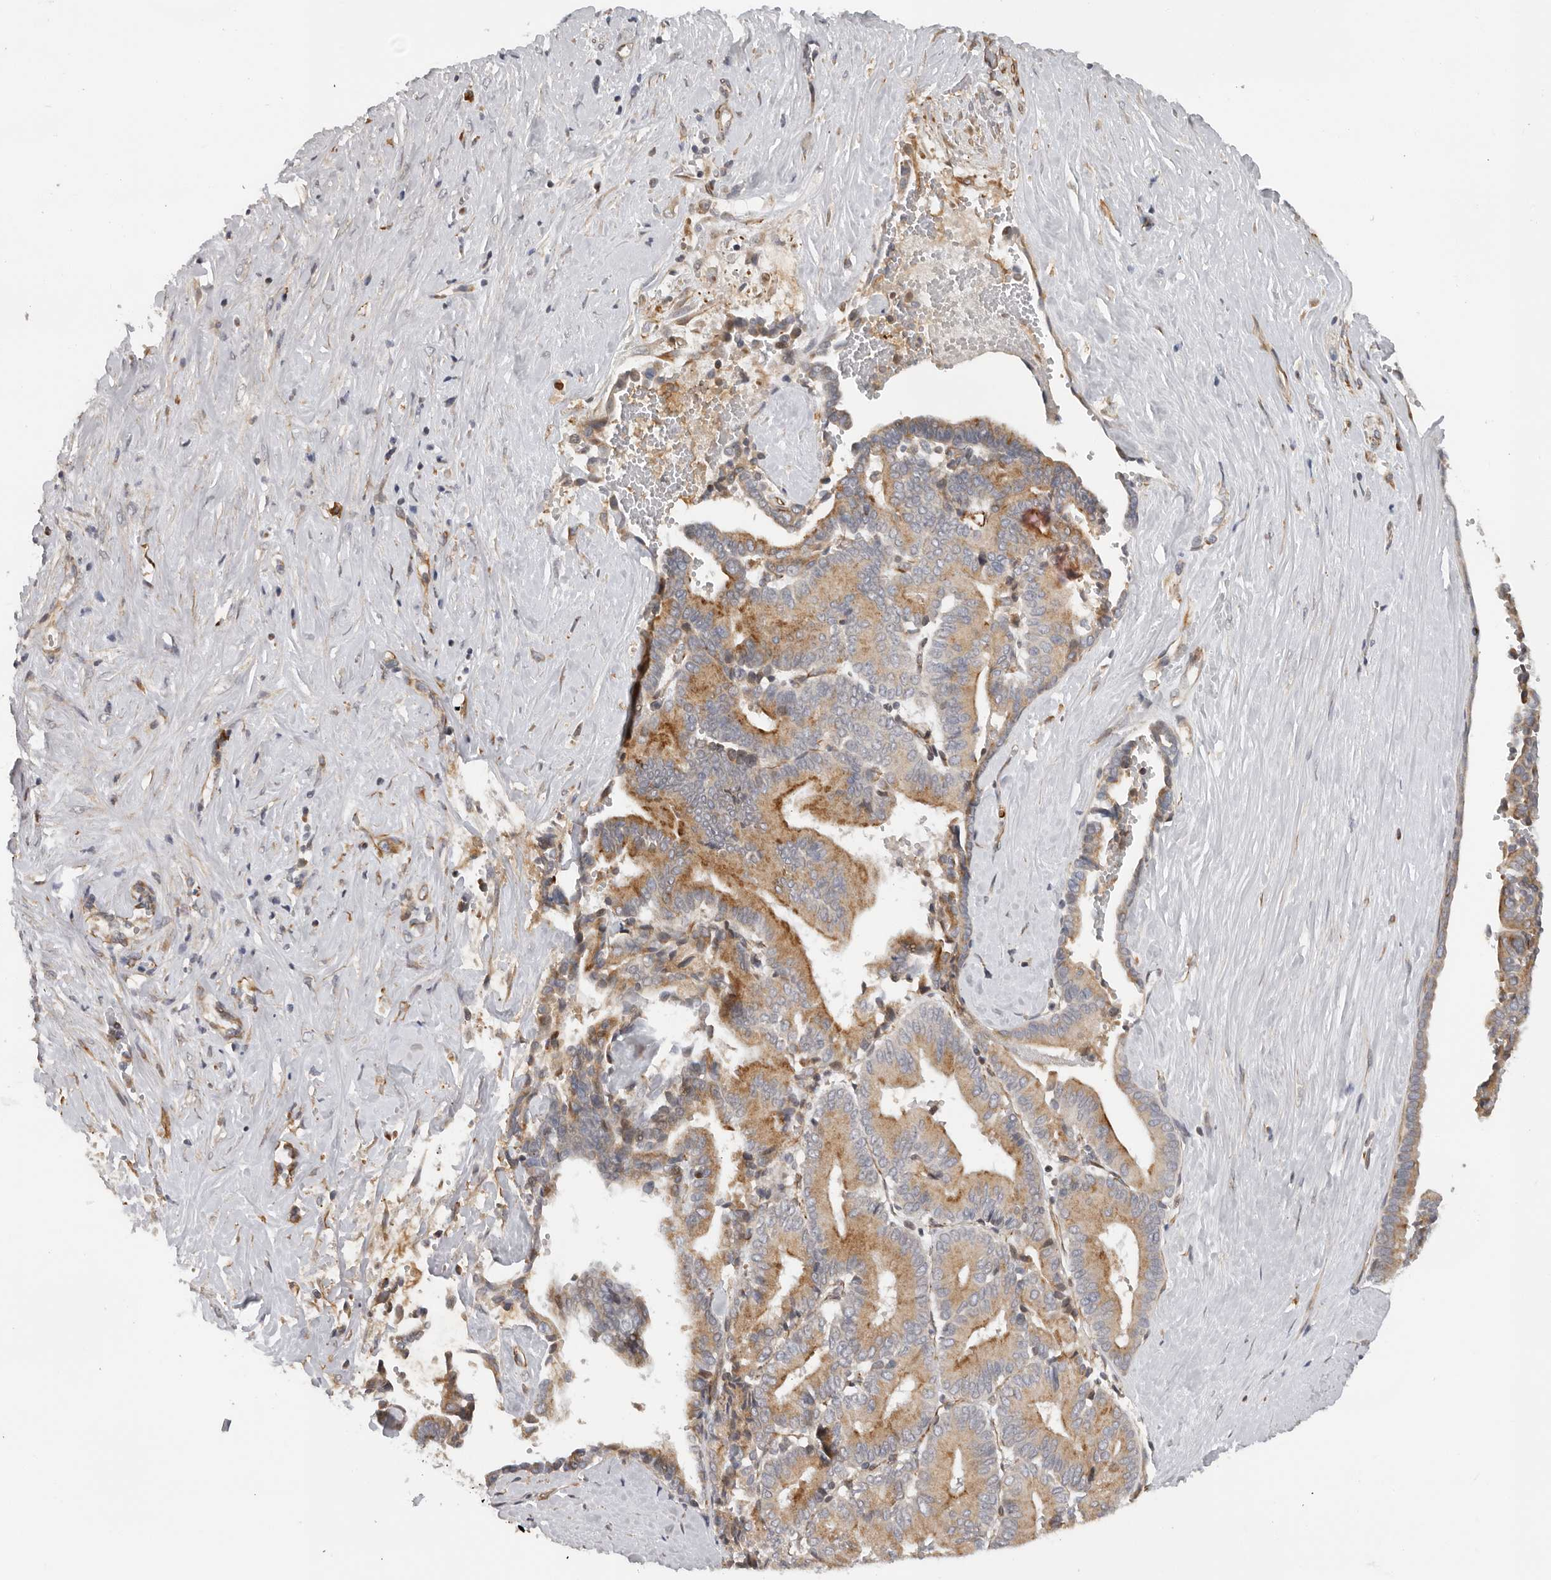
{"staining": {"intensity": "moderate", "quantity": ">75%", "location": "cytoplasmic/membranous"}, "tissue": "liver cancer", "cell_type": "Tumor cells", "image_type": "cancer", "snomed": [{"axis": "morphology", "description": "Cholangiocarcinoma"}, {"axis": "topography", "description": "Liver"}], "caption": "IHC photomicrograph of liver cholangiocarcinoma stained for a protein (brown), which displays medium levels of moderate cytoplasmic/membranous staining in approximately >75% of tumor cells.", "gene": "RNF157", "patient": {"sex": "female", "age": 75}}